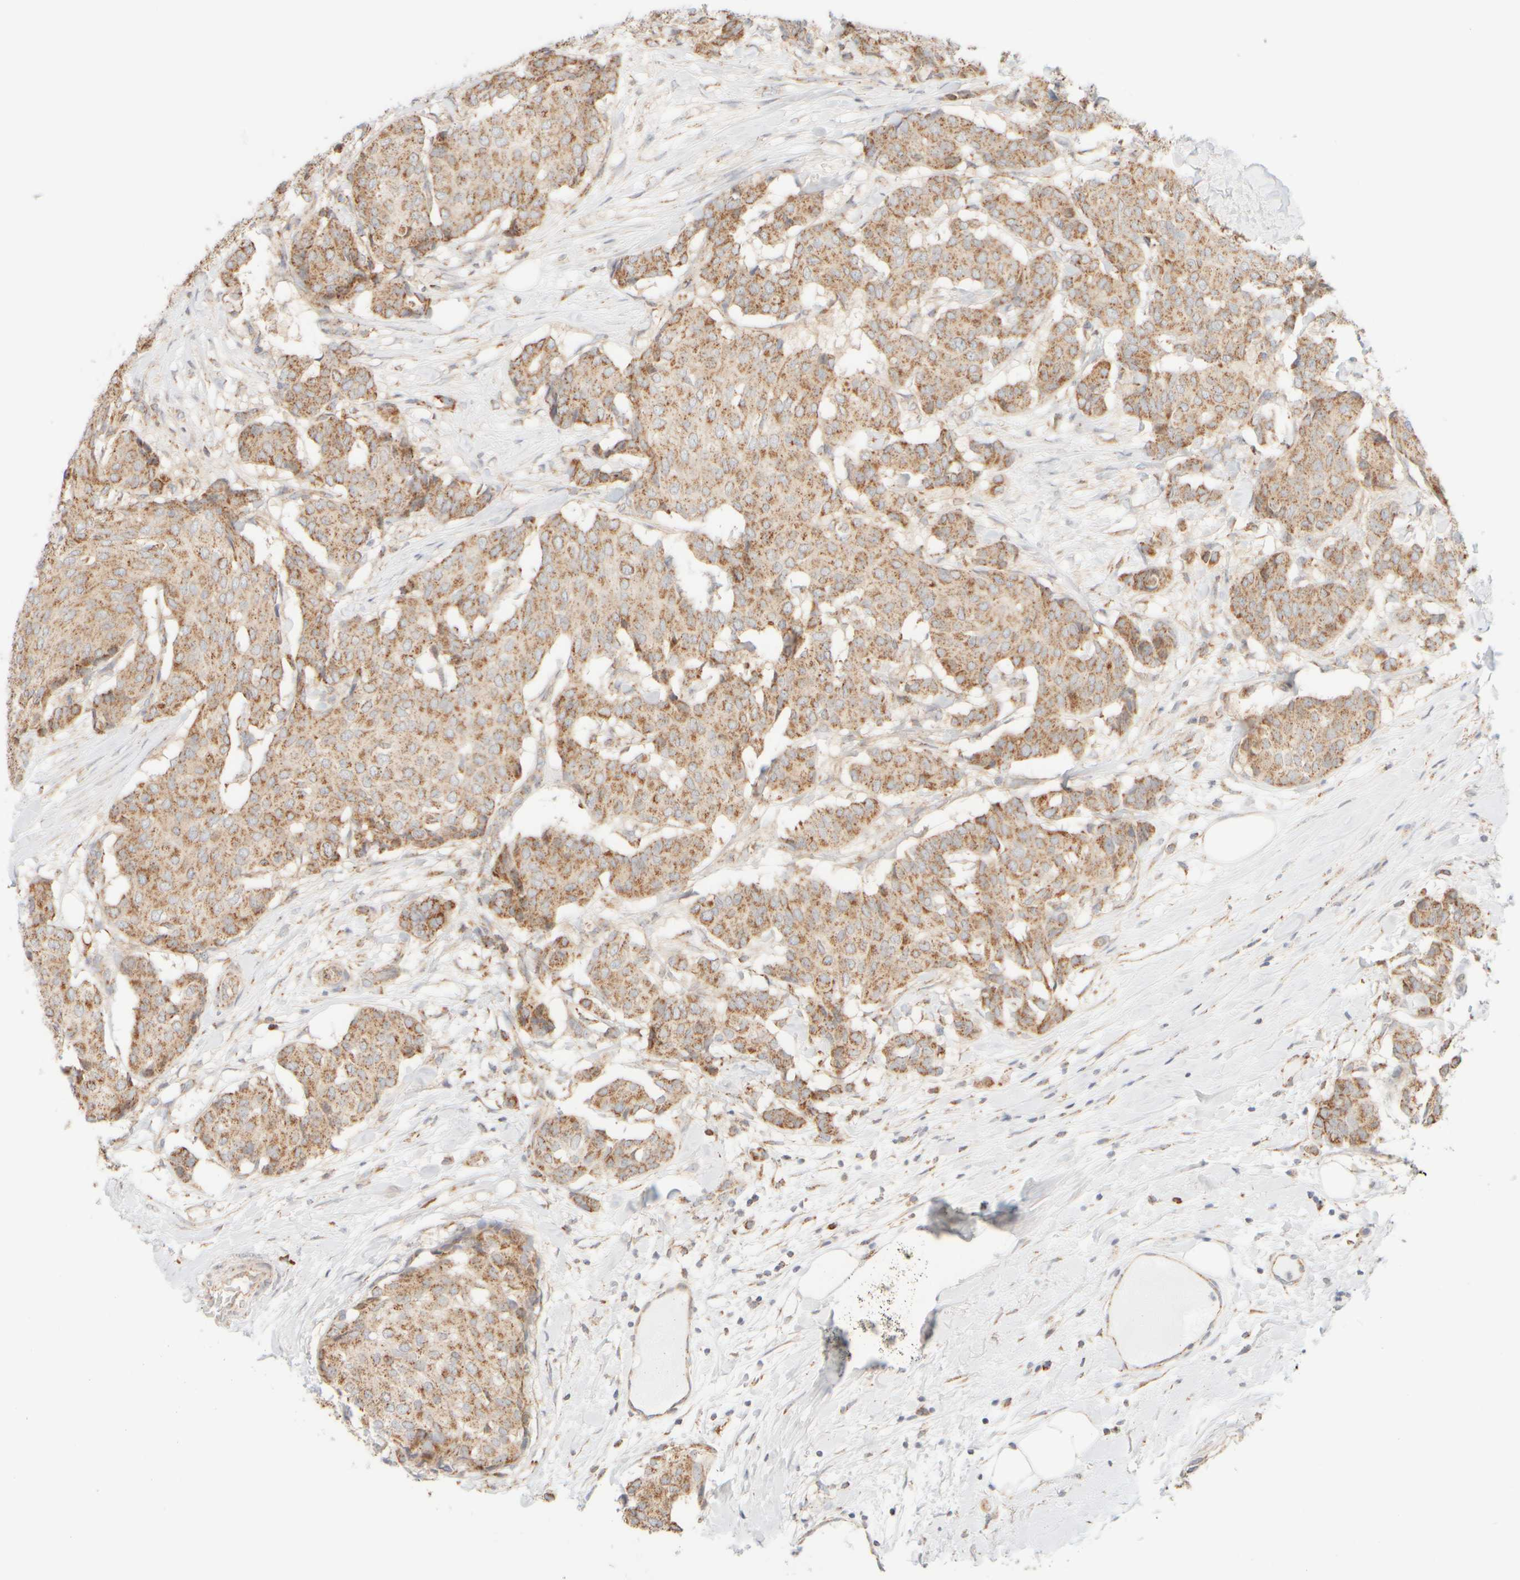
{"staining": {"intensity": "moderate", "quantity": ">75%", "location": "cytoplasmic/membranous"}, "tissue": "breast cancer", "cell_type": "Tumor cells", "image_type": "cancer", "snomed": [{"axis": "morphology", "description": "Duct carcinoma"}, {"axis": "topography", "description": "Breast"}], "caption": "This micrograph shows IHC staining of human breast infiltrating ductal carcinoma, with medium moderate cytoplasmic/membranous positivity in about >75% of tumor cells.", "gene": "APBB2", "patient": {"sex": "female", "age": 75}}